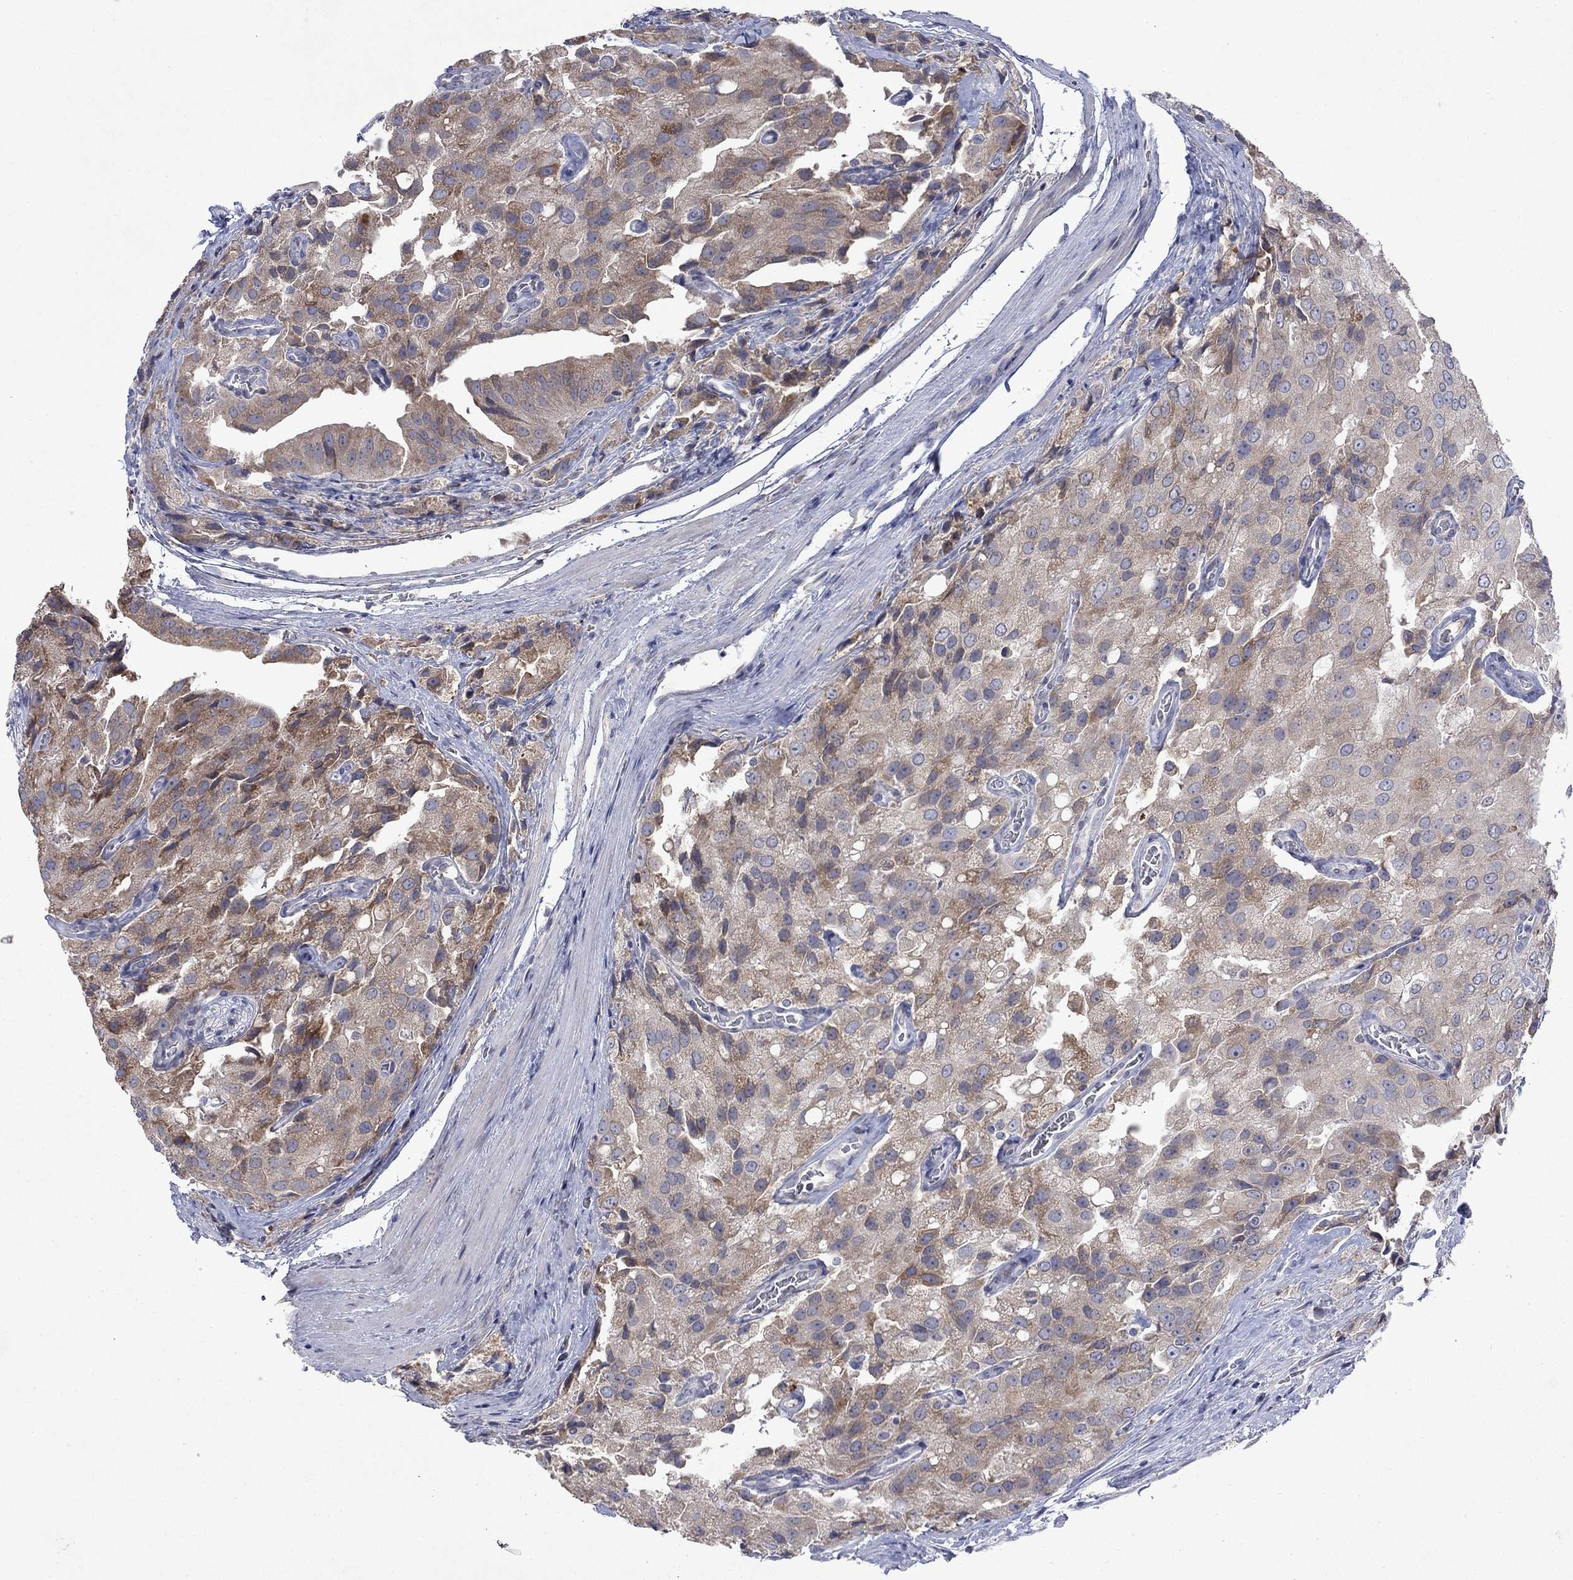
{"staining": {"intensity": "moderate", "quantity": "<25%", "location": "cytoplasmic/membranous"}, "tissue": "prostate cancer", "cell_type": "Tumor cells", "image_type": "cancer", "snomed": [{"axis": "morphology", "description": "Adenocarcinoma, NOS"}, {"axis": "topography", "description": "Prostate and seminal vesicle, NOS"}, {"axis": "topography", "description": "Prostate"}], "caption": "Adenocarcinoma (prostate) stained with IHC shows moderate cytoplasmic/membranous expression in approximately <25% of tumor cells.", "gene": "TMEM97", "patient": {"sex": "male", "age": 67}}